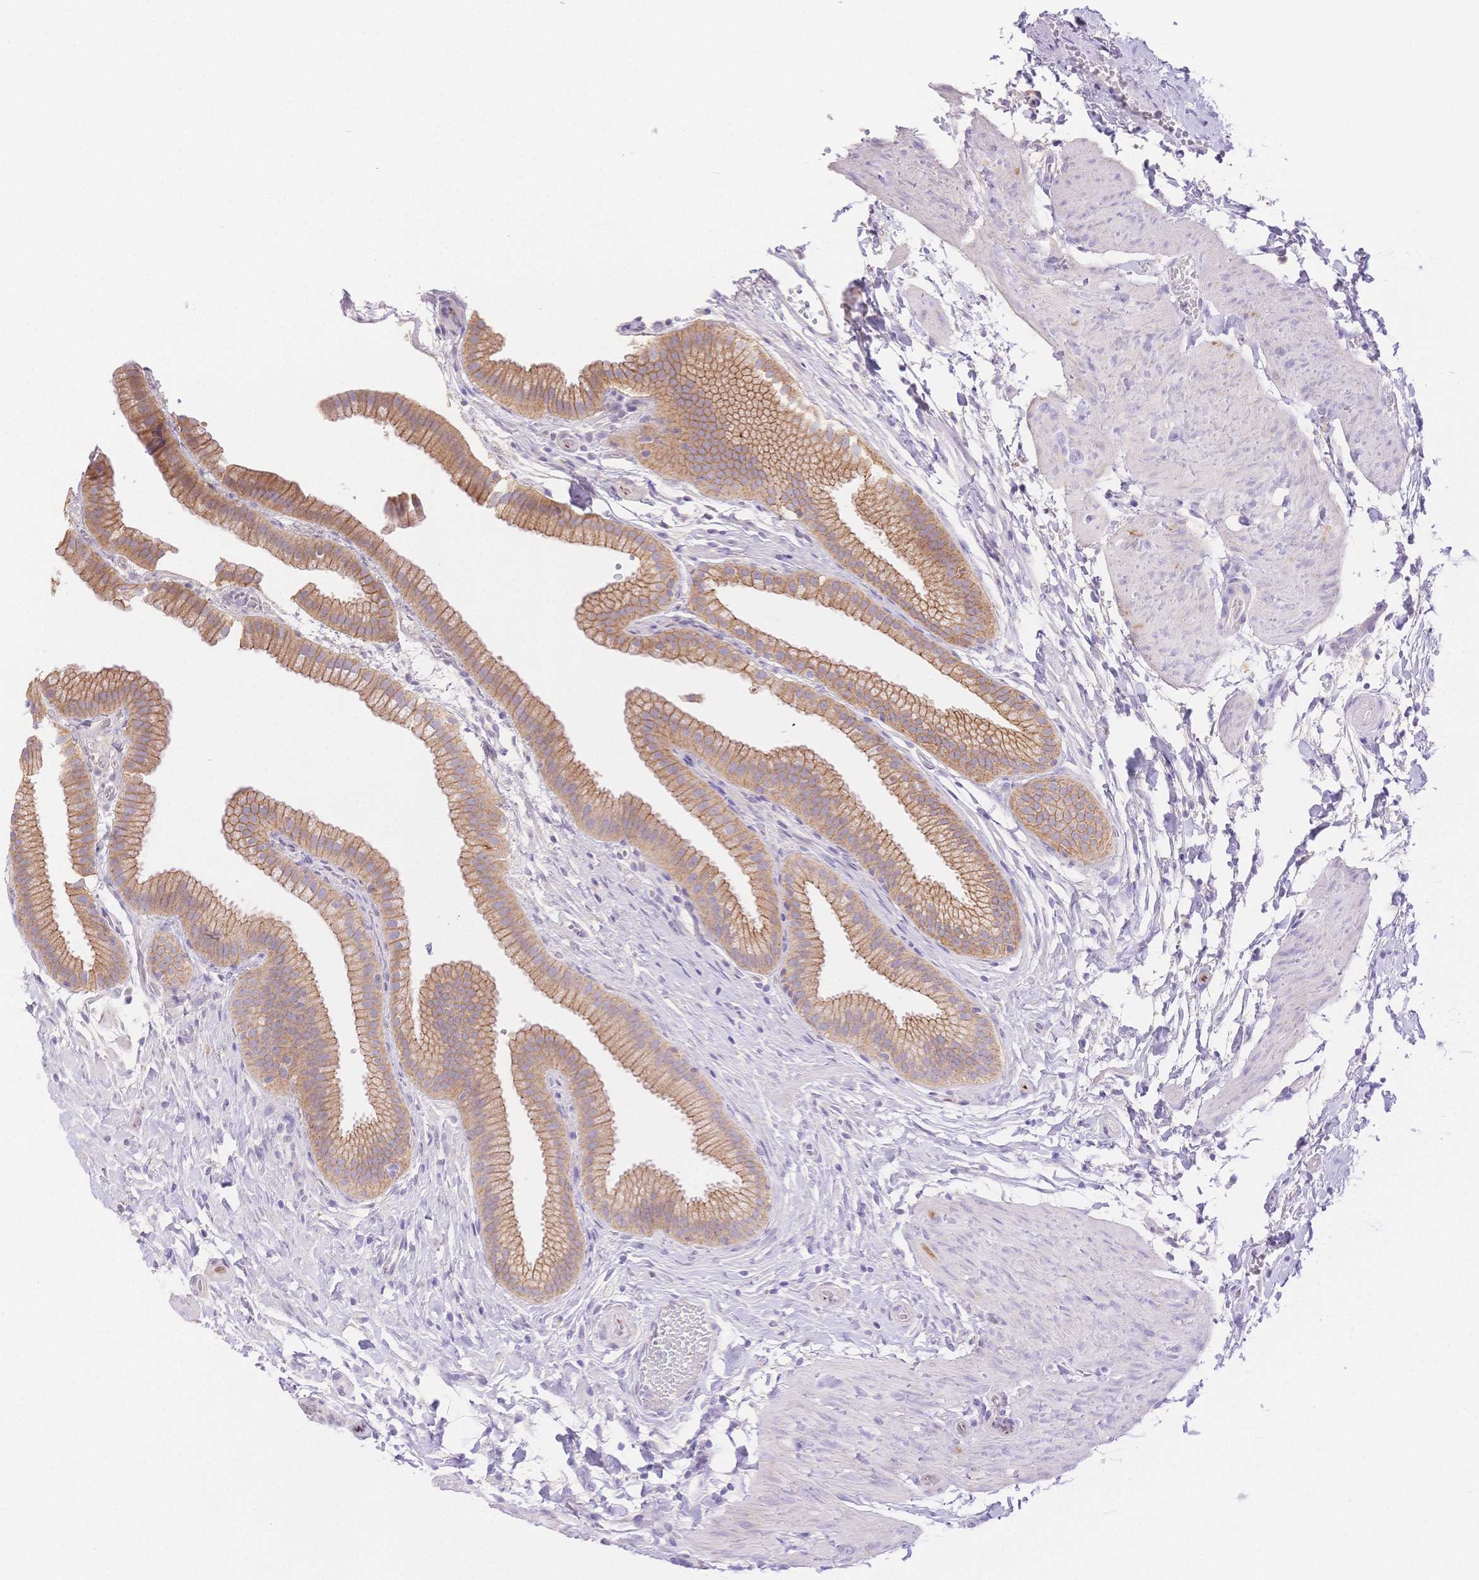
{"staining": {"intensity": "moderate", "quantity": ">75%", "location": "cytoplasmic/membranous"}, "tissue": "gallbladder", "cell_type": "Glandular cells", "image_type": "normal", "snomed": [{"axis": "morphology", "description": "Normal tissue, NOS"}, {"axis": "topography", "description": "Gallbladder"}], "caption": "A brown stain highlights moderate cytoplasmic/membranous expression of a protein in glandular cells of normal human gallbladder. (Brightfield microscopy of DAB IHC at high magnification).", "gene": "WDR54", "patient": {"sex": "female", "age": 63}}